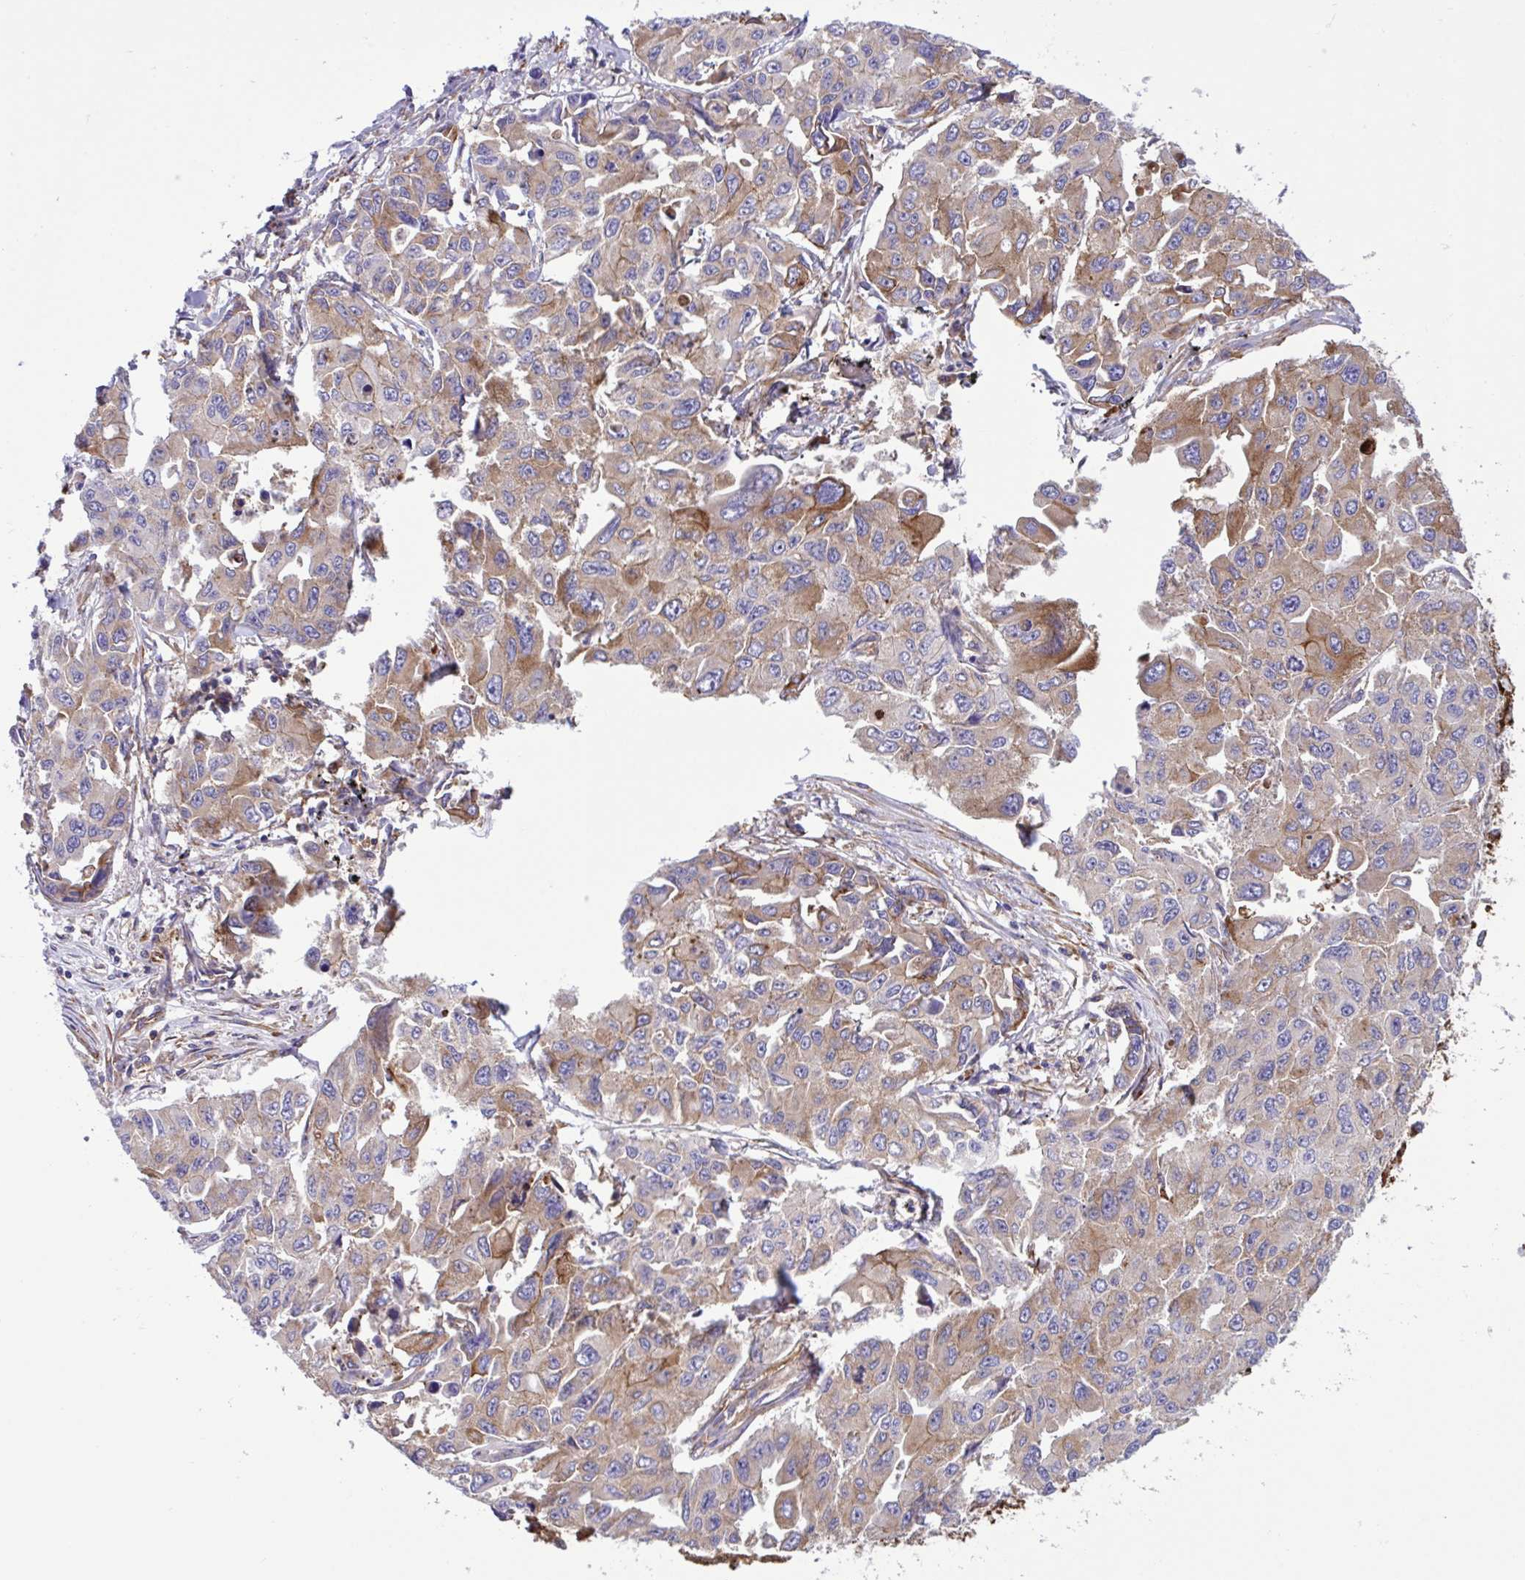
{"staining": {"intensity": "moderate", "quantity": ">75%", "location": "cytoplasmic/membranous"}, "tissue": "lung cancer", "cell_type": "Tumor cells", "image_type": "cancer", "snomed": [{"axis": "morphology", "description": "Adenocarcinoma, NOS"}, {"axis": "topography", "description": "Lung"}], "caption": "Protein staining reveals moderate cytoplasmic/membranous expression in approximately >75% of tumor cells in lung cancer.", "gene": "OR51M1", "patient": {"sex": "male", "age": 64}}